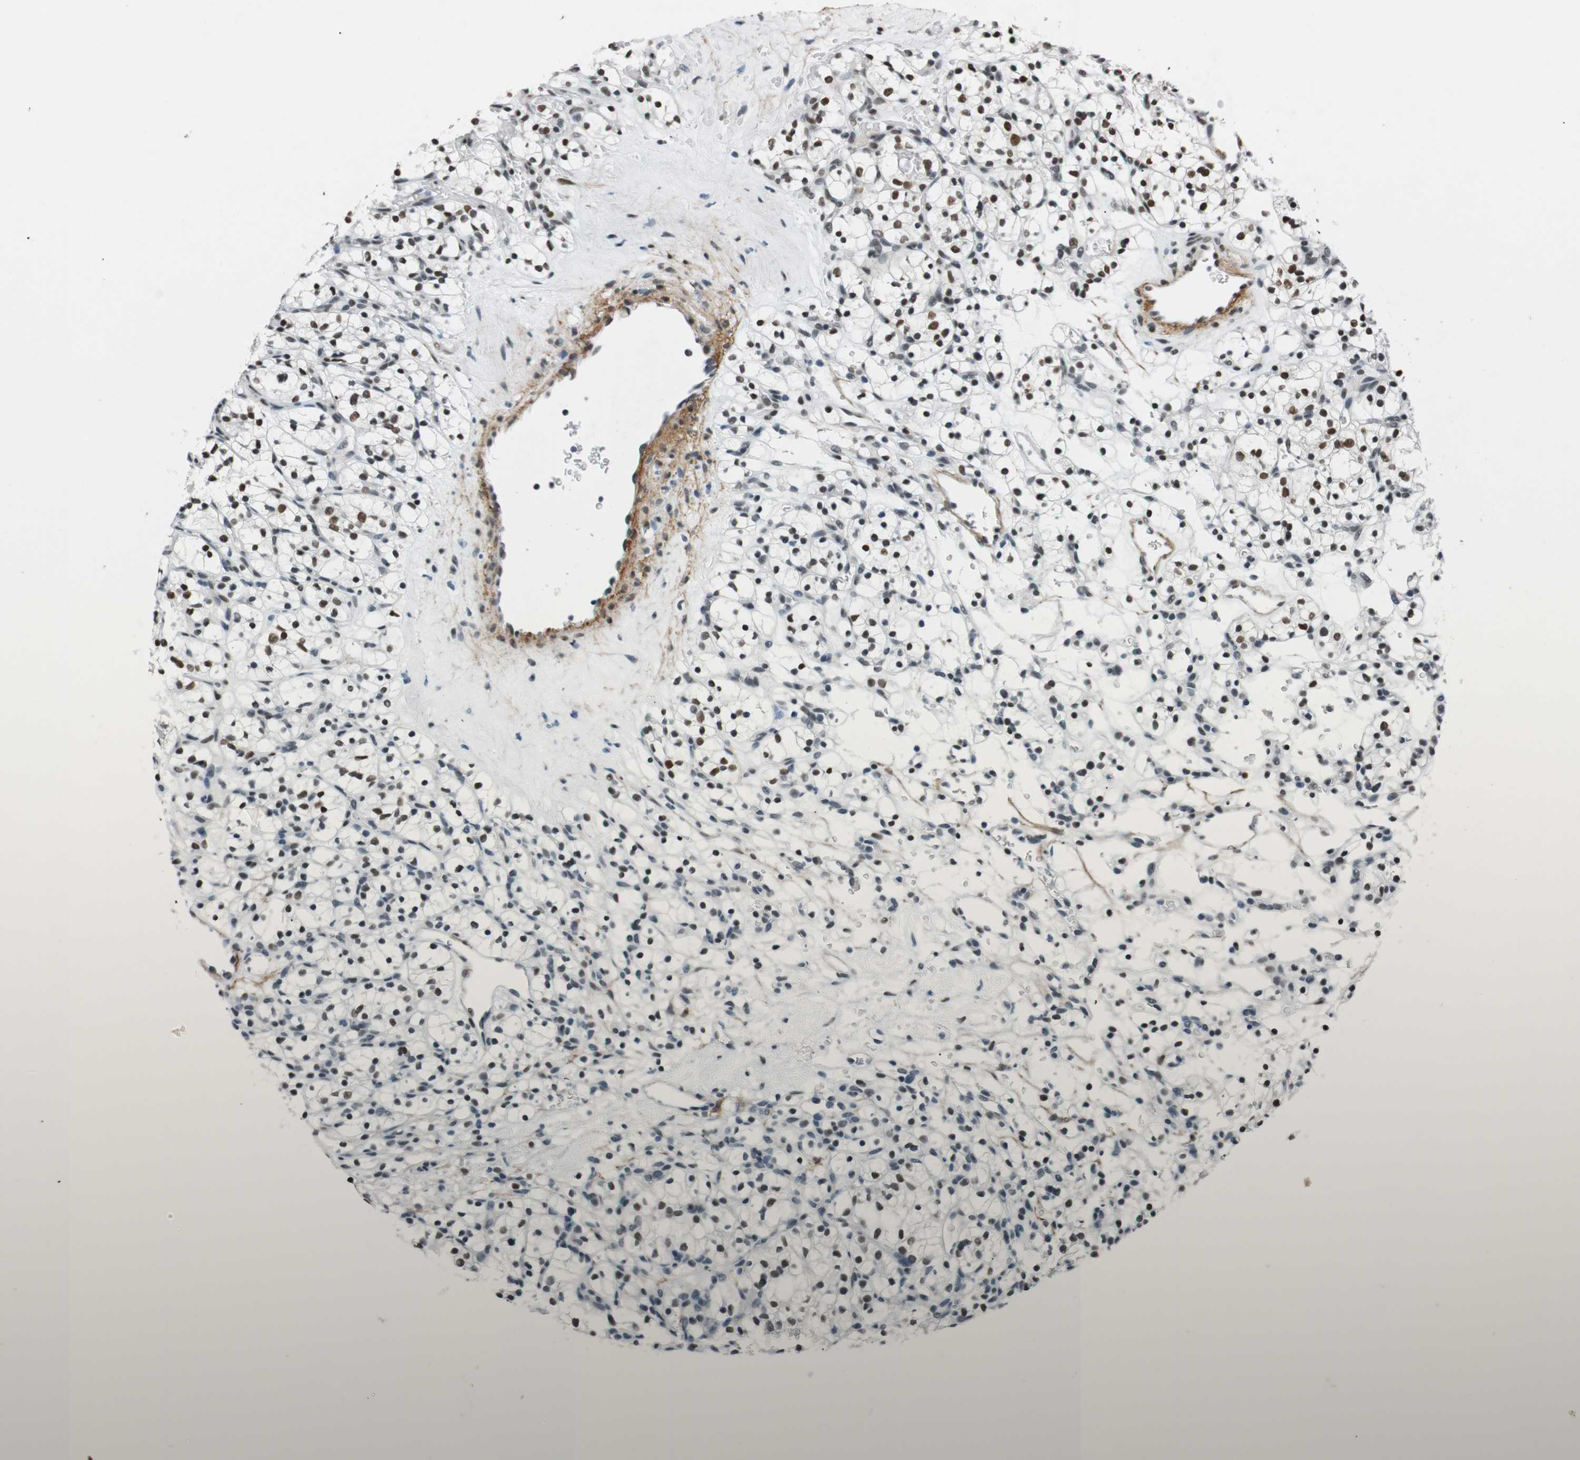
{"staining": {"intensity": "moderate", "quantity": ">75%", "location": "nuclear"}, "tissue": "renal cancer", "cell_type": "Tumor cells", "image_type": "cancer", "snomed": [{"axis": "morphology", "description": "Adenocarcinoma, NOS"}, {"axis": "topography", "description": "Kidney"}], "caption": "The photomicrograph shows immunohistochemical staining of renal cancer (adenocarcinoma). There is moderate nuclear expression is appreciated in approximately >75% of tumor cells.", "gene": "HEXIM1", "patient": {"sex": "female", "age": 57}}